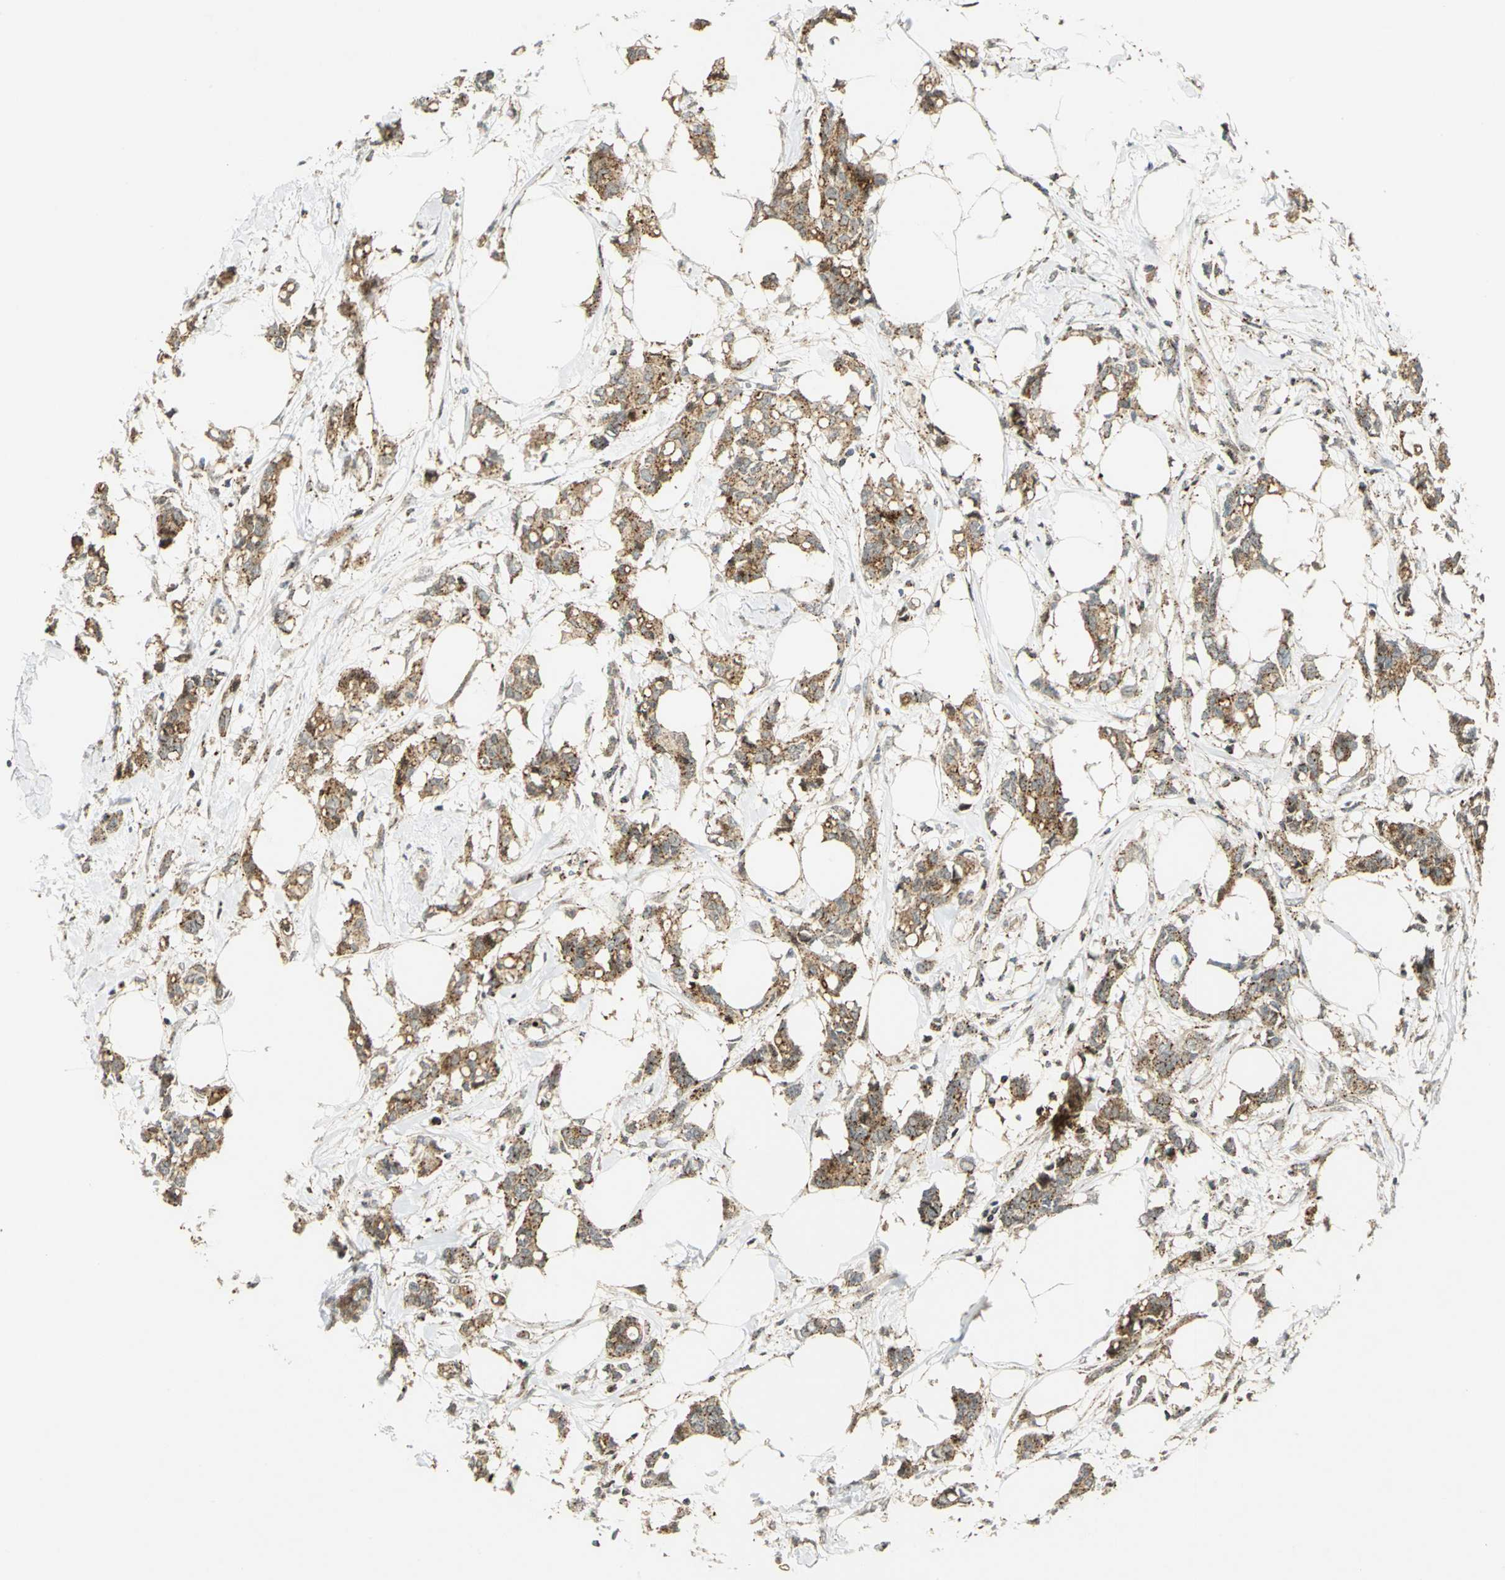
{"staining": {"intensity": "moderate", "quantity": ">75%", "location": "cytoplasmic/membranous"}, "tissue": "breast cancer", "cell_type": "Tumor cells", "image_type": "cancer", "snomed": [{"axis": "morphology", "description": "Duct carcinoma"}, {"axis": "topography", "description": "Breast"}], "caption": "This histopathology image displays breast intraductal carcinoma stained with IHC to label a protein in brown. The cytoplasmic/membranous of tumor cells show moderate positivity for the protein. Nuclei are counter-stained blue.", "gene": "ATP6V1A", "patient": {"sex": "female", "age": 84}}